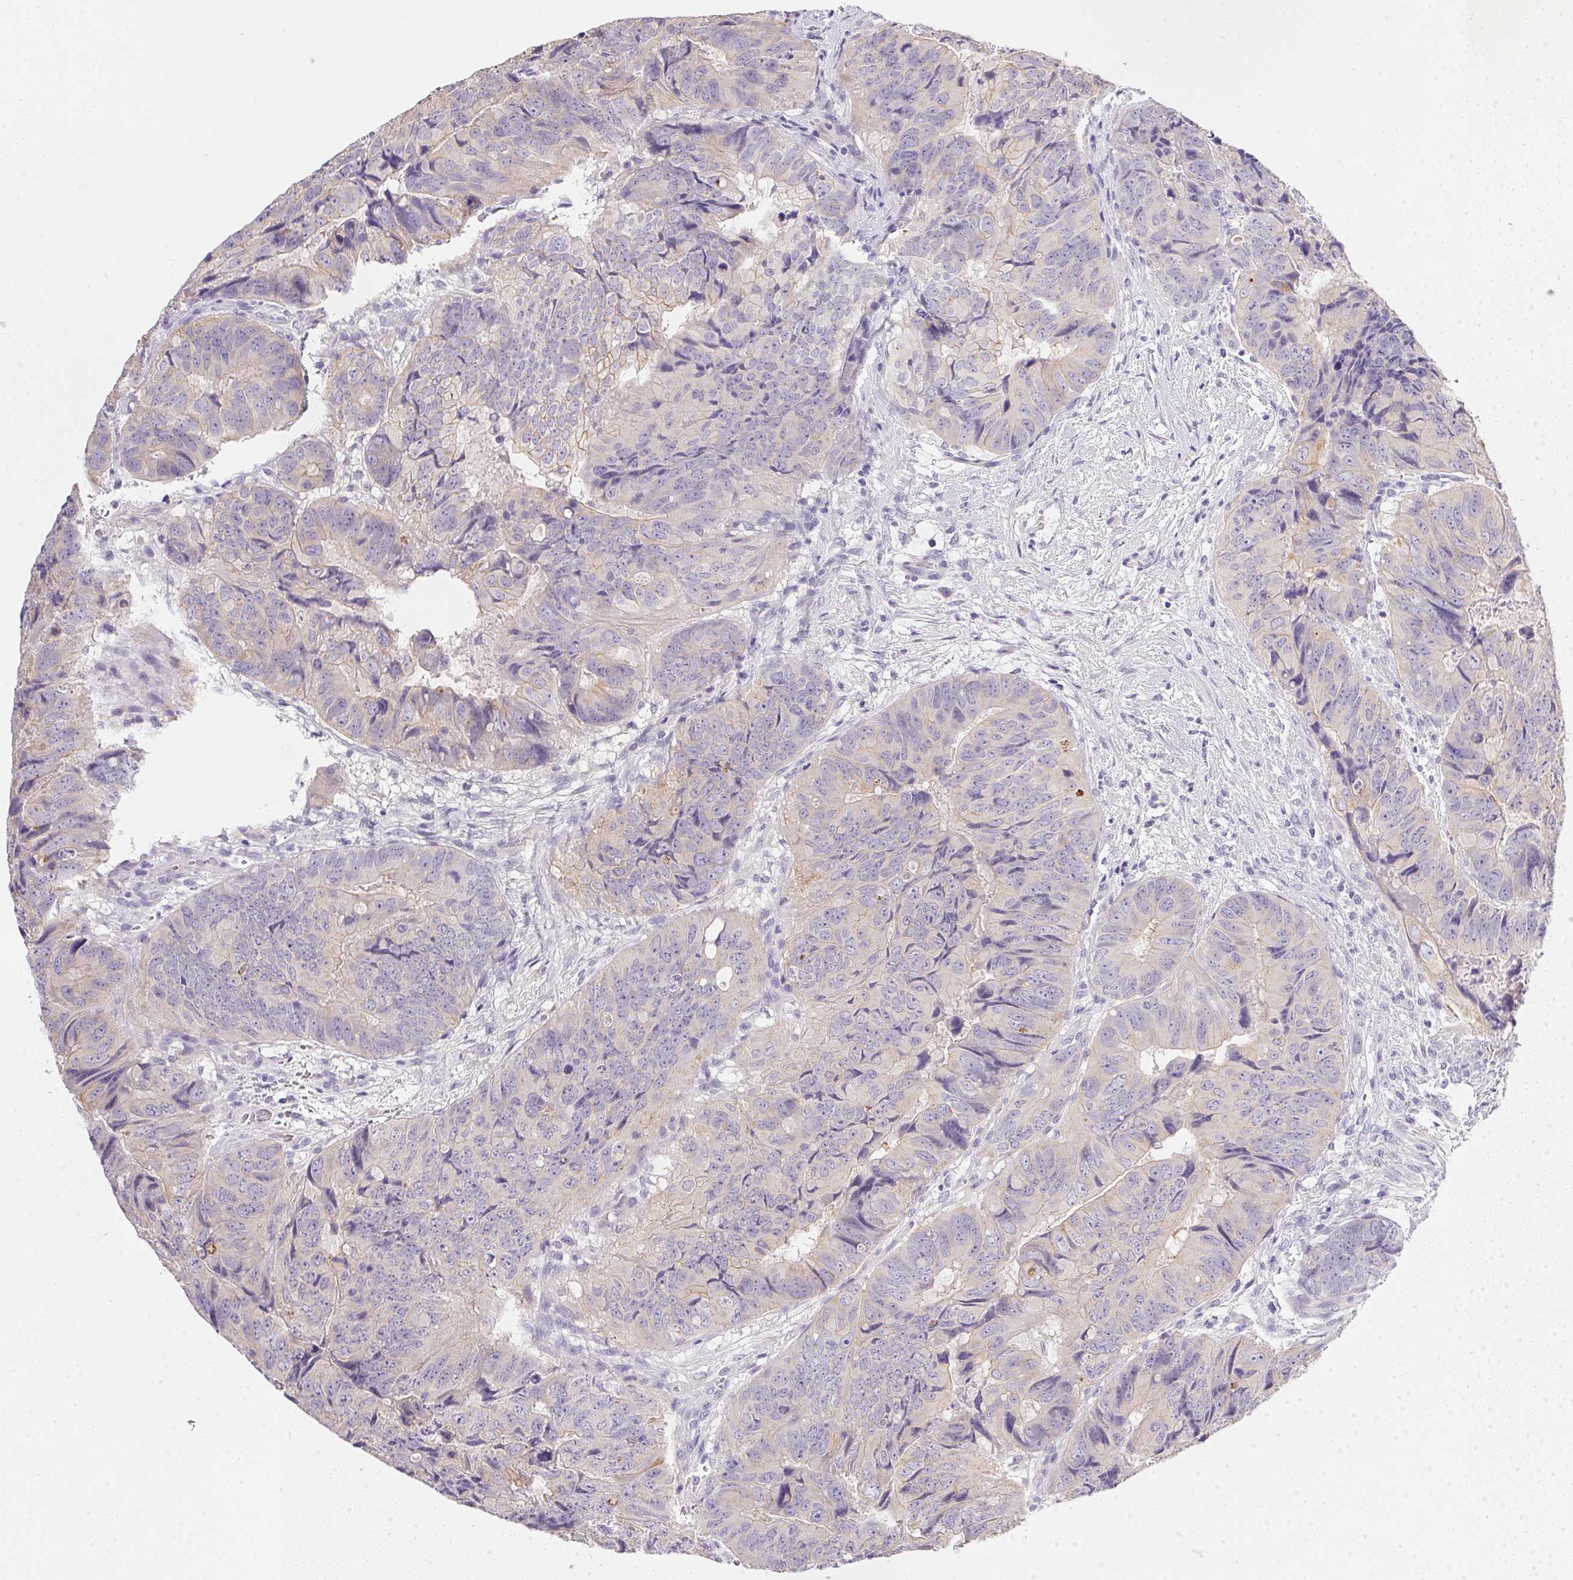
{"staining": {"intensity": "negative", "quantity": "none", "location": "none"}, "tissue": "colorectal cancer", "cell_type": "Tumor cells", "image_type": "cancer", "snomed": [{"axis": "morphology", "description": "Adenocarcinoma, NOS"}, {"axis": "topography", "description": "Colon"}], "caption": "Human colorectal adenocarcinoma stained for a protein using immunohistochemistry (IHC) displays no expression in tumor cells.", "gene": "SLC17A7", "patient": {"sex": "male", "age": 79}}